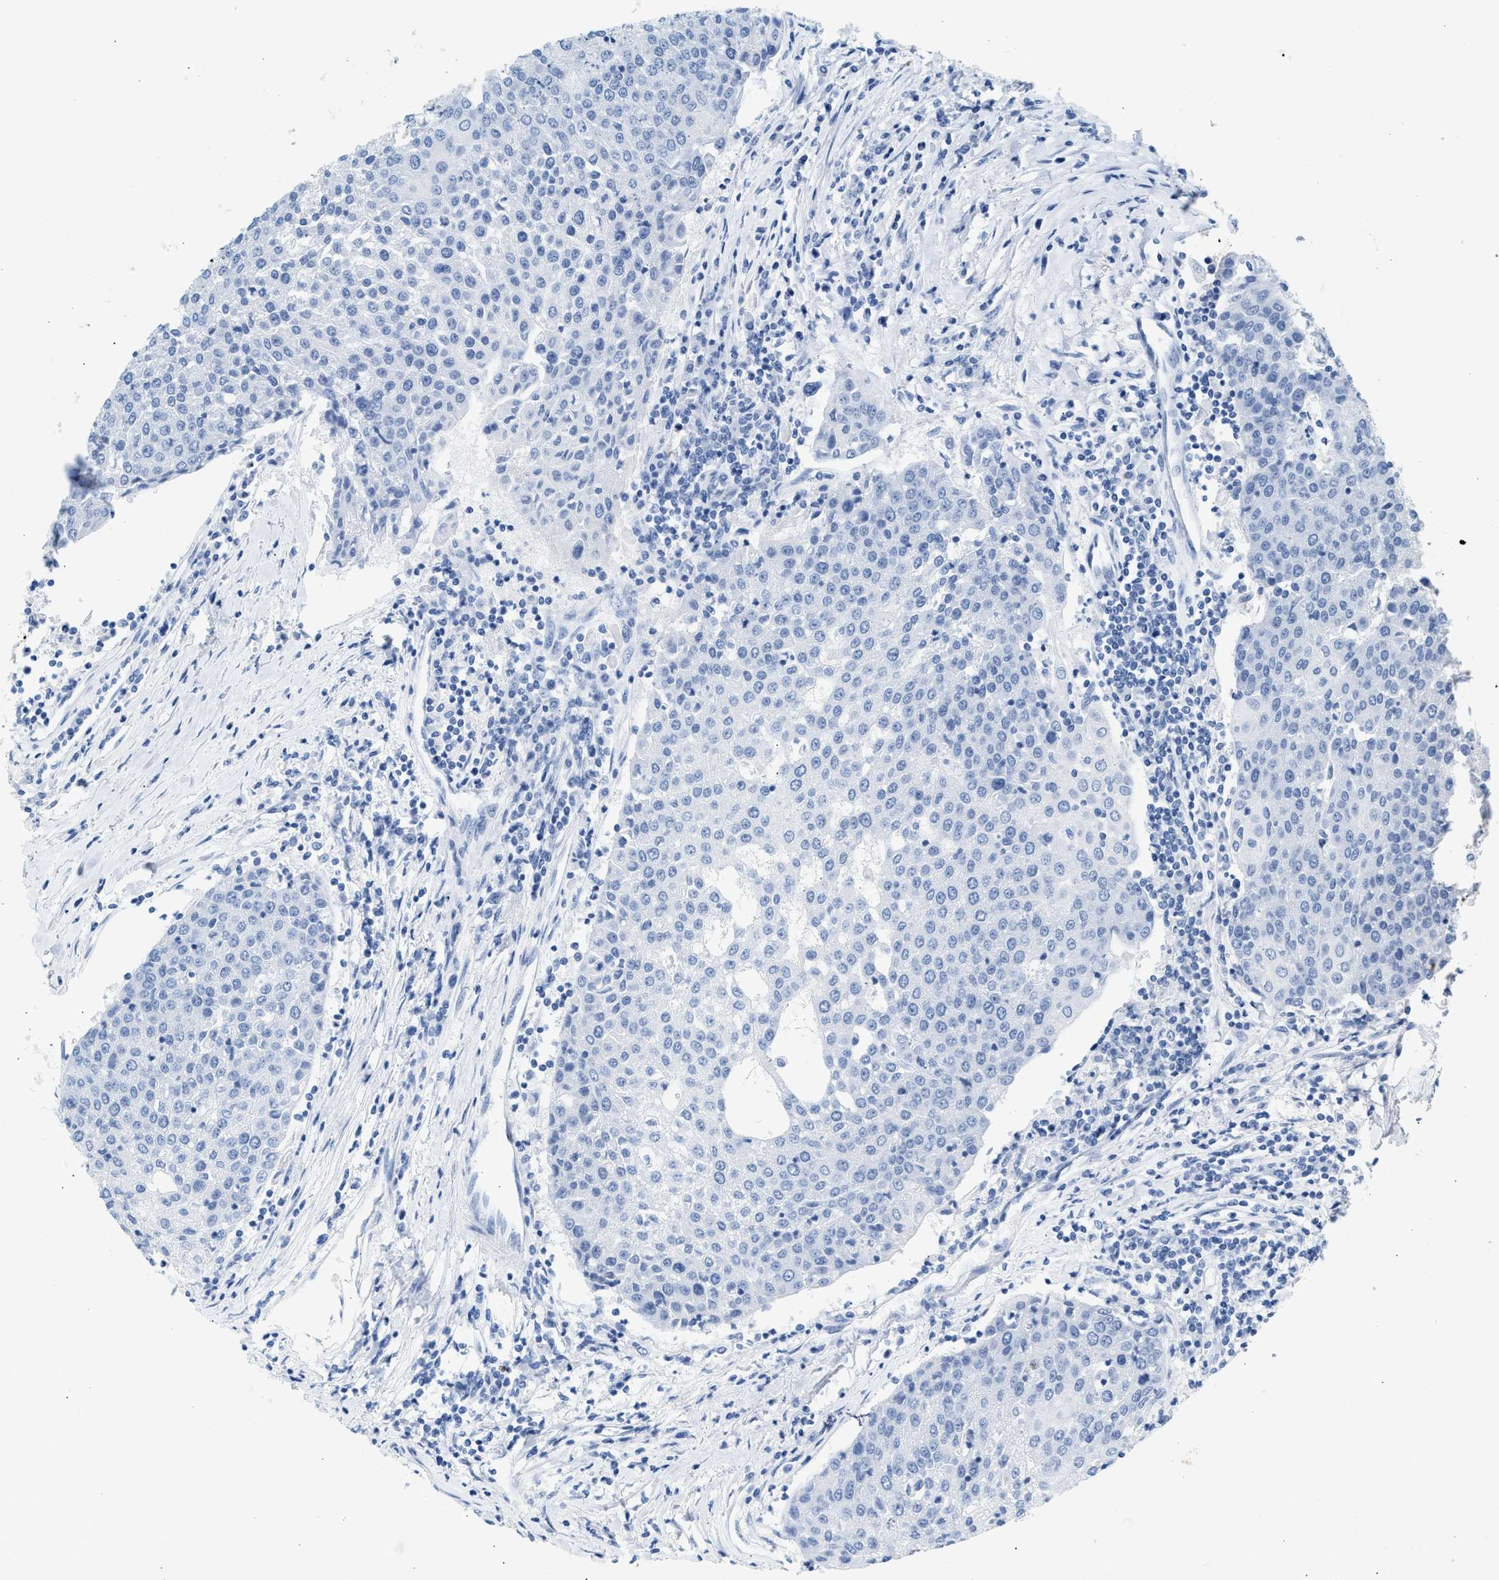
{"staining": {"intensity": "negative", "quantity": "none", "location": "none"}, "tissue": "urothelial cancer", "cell_type": "Tumor cells", "image_type": "cancer", "snomed": [{"axis": "morphology", "description": "Urothelial carcinoma, High grade"}, {"axis": "topography", "description": "Urinary bladder"}], "caption": "There is no significant expression in tumor cells of urothelial cancer.", "gene": "HHATL", "patient": {"sex": "female", "age": 85}}